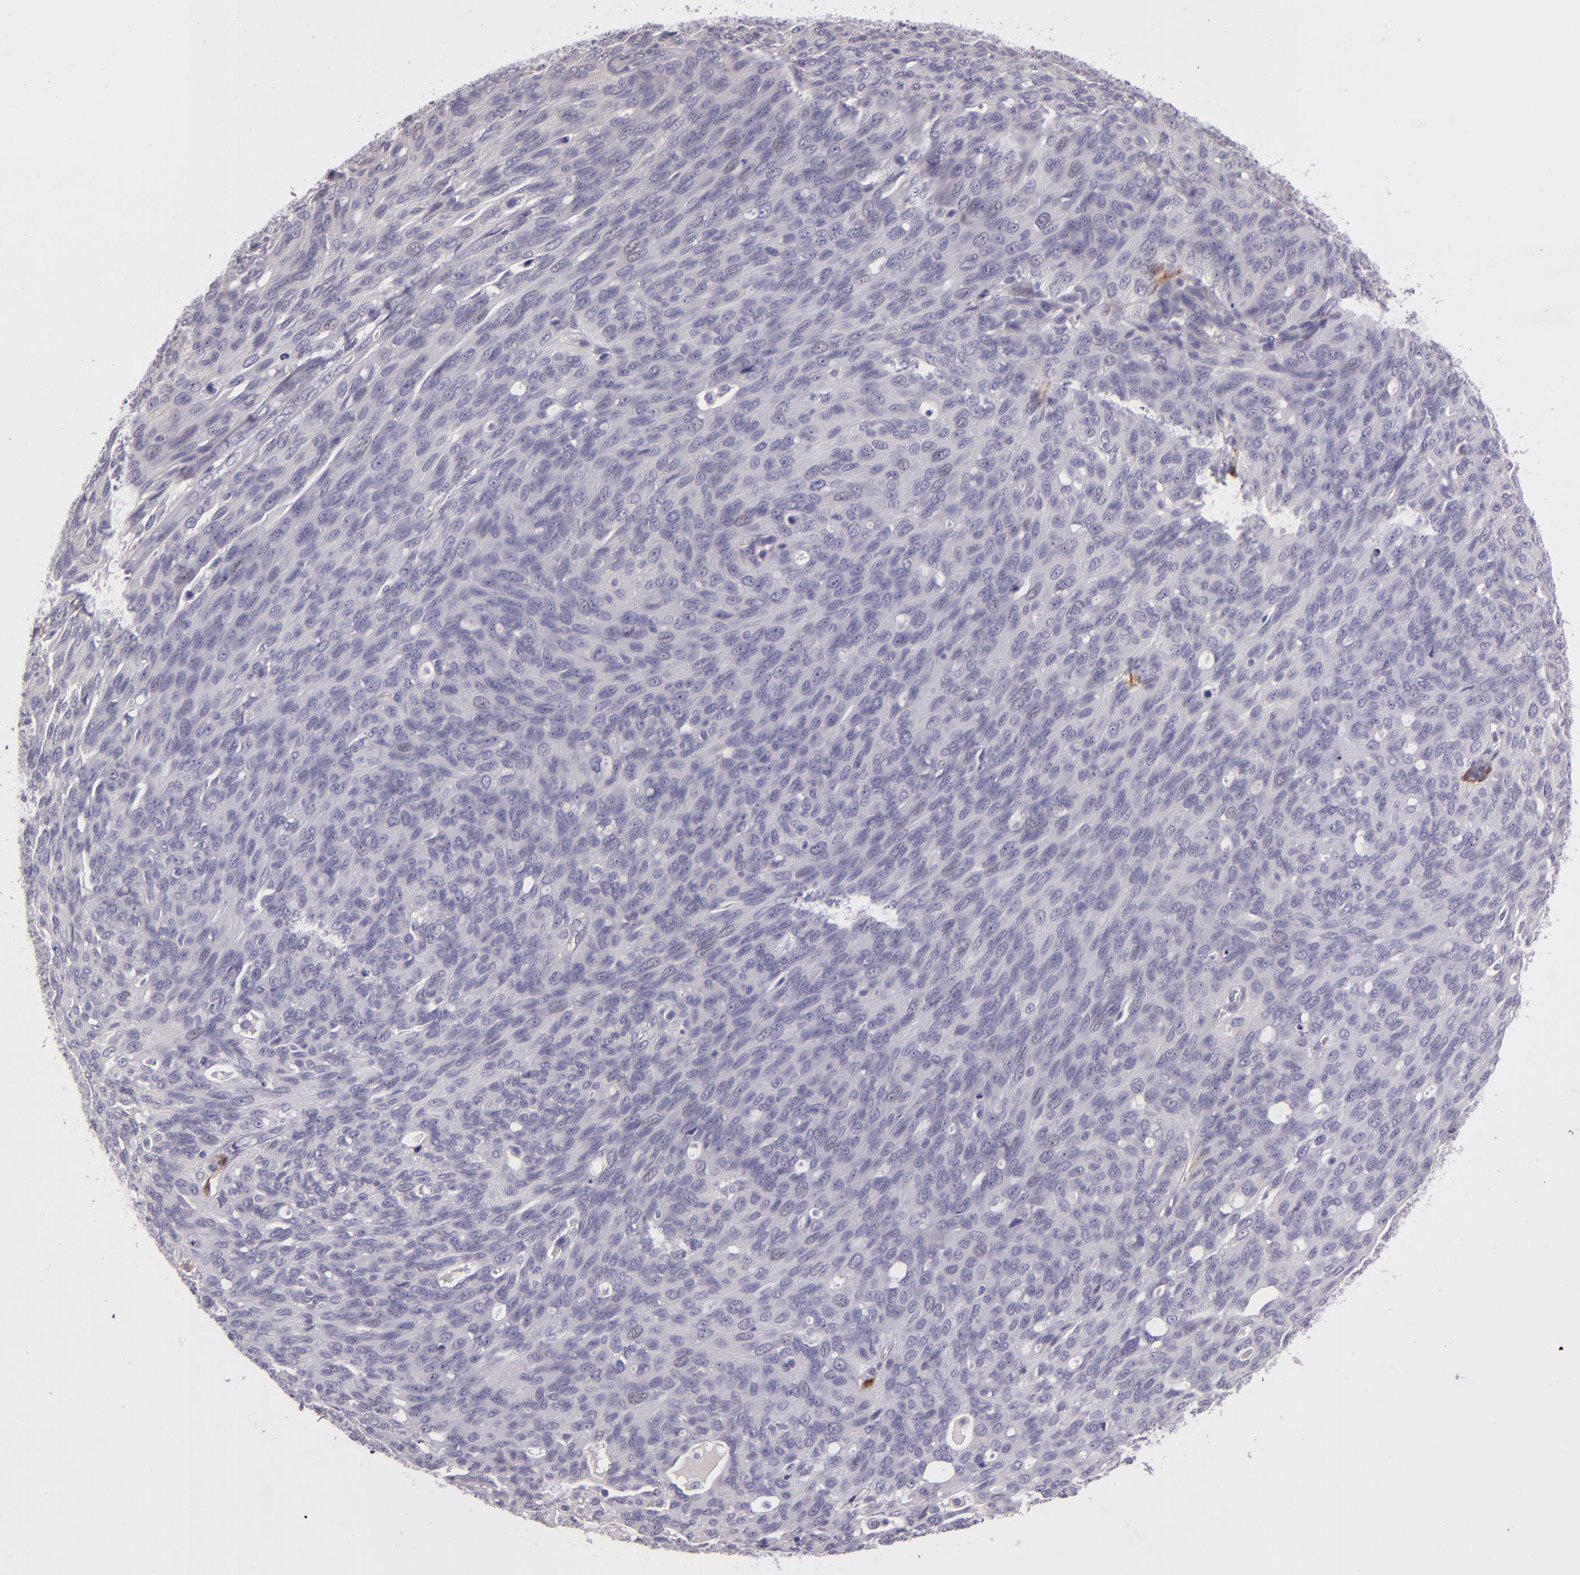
{"staining": {"intensity": "negative", "quantity": "none", "location": "none"}, "tissue": "ovarian cancer", "cell_type": "Tumor cells", "image_type": "cancer", "snomed": [{"axis": "morphology", "description": "Carcinoma, endometroid"}, {"axis": "topography", "description": "Ovary"}], "caption": "Immunohistochemistry (IHC) photomicrograph of neoplastic tissue: human endometroid carcinoma (ovarian) stained with DAB (3,3'-diaminobenzidine) exhibits no significant protein positivity in tumor cells.", "gene": "SNCB", "patient": {"sex": "female", "age": 60}}